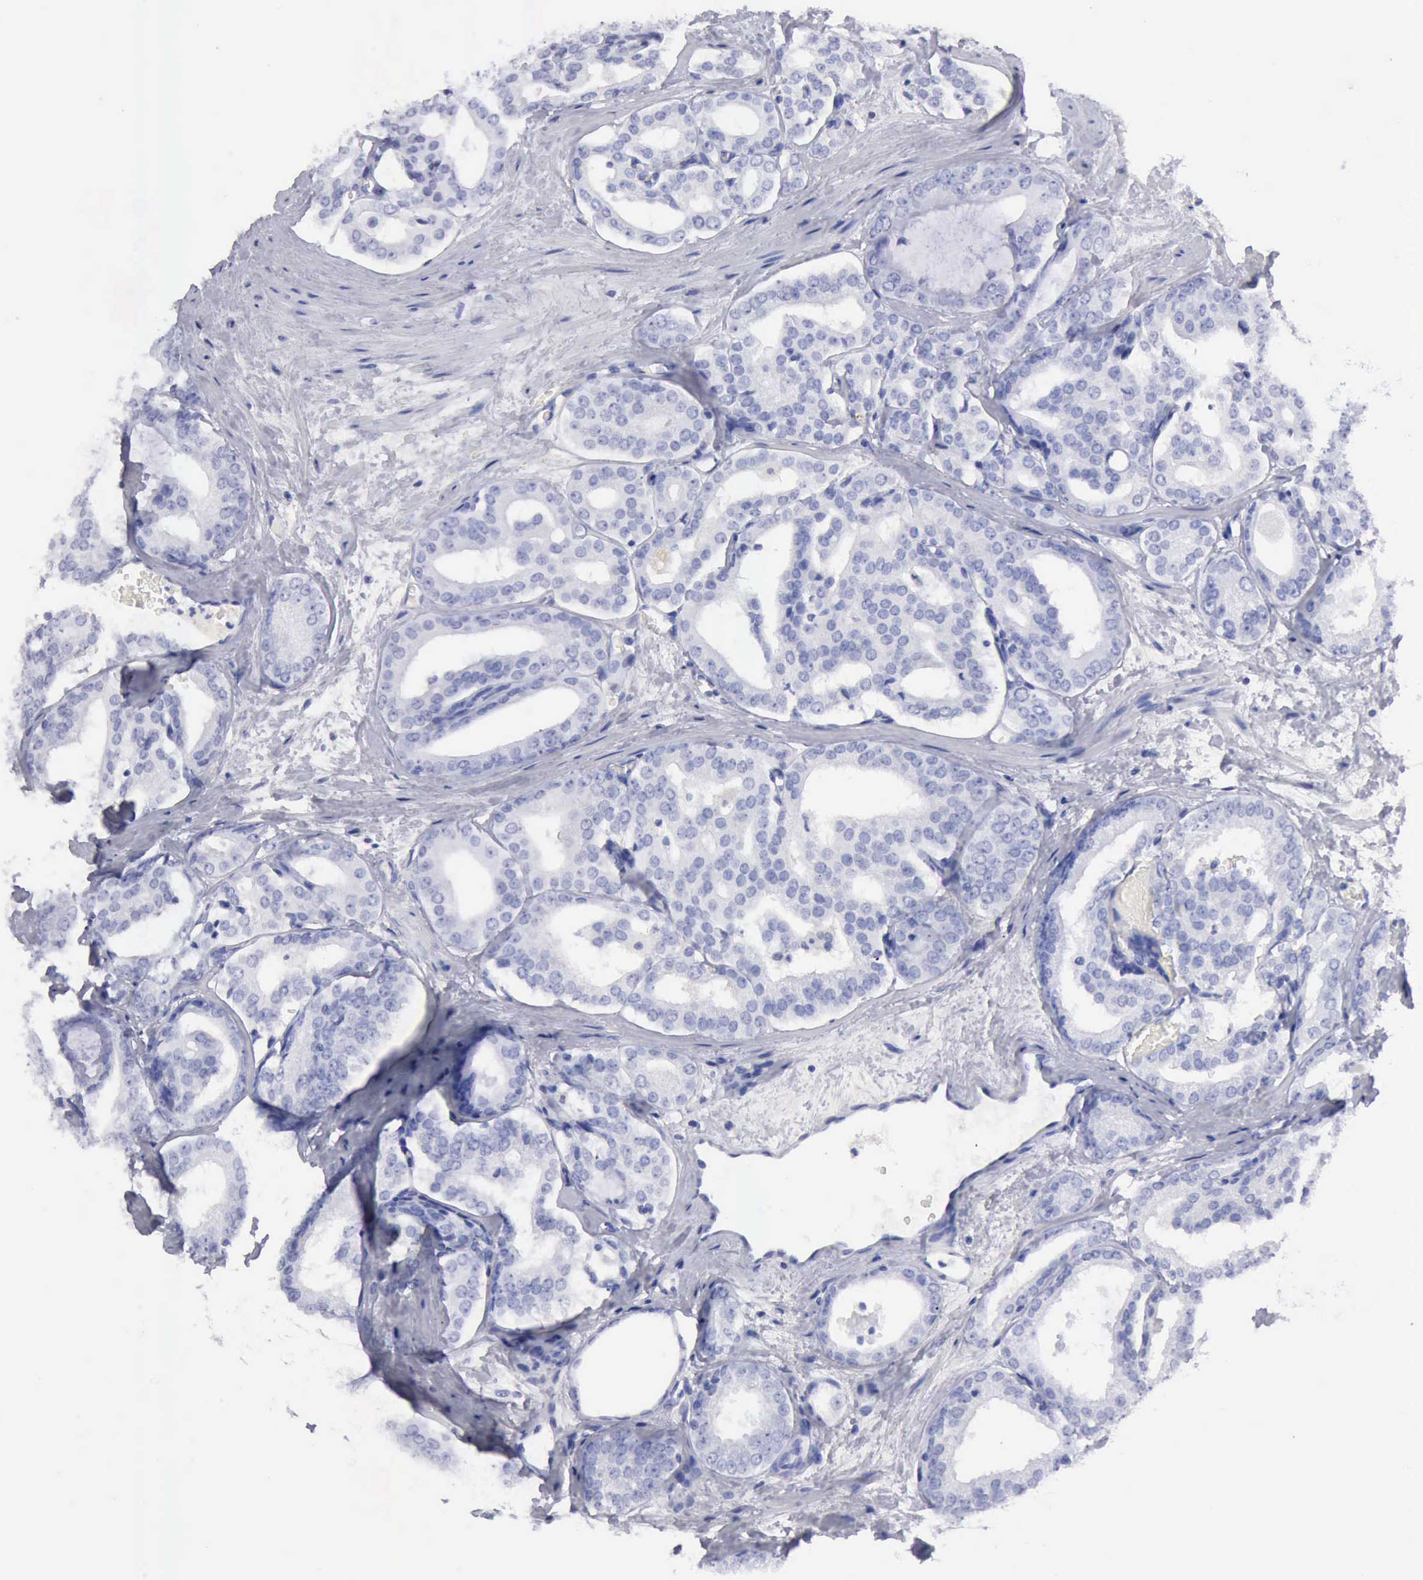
{"staining": {"intensity": "negative", "quantity": "none", "location": "none"}, "tissue": "prostate cancer", "cell_type": "Tumor cells", "image_type": "cancer", "snomed": [{"axis": "morphology", "description": "Adenocarcinoma, Medium grade"}, {"axis": "topography", "description": "Prostate"}], "caption": "Tumor cells show no significant protein staining in prostate cancer (medium-grade adenocarcinoma).", "gene": "CYP19A1", "patient": {"sex": "male", "age": 79}}